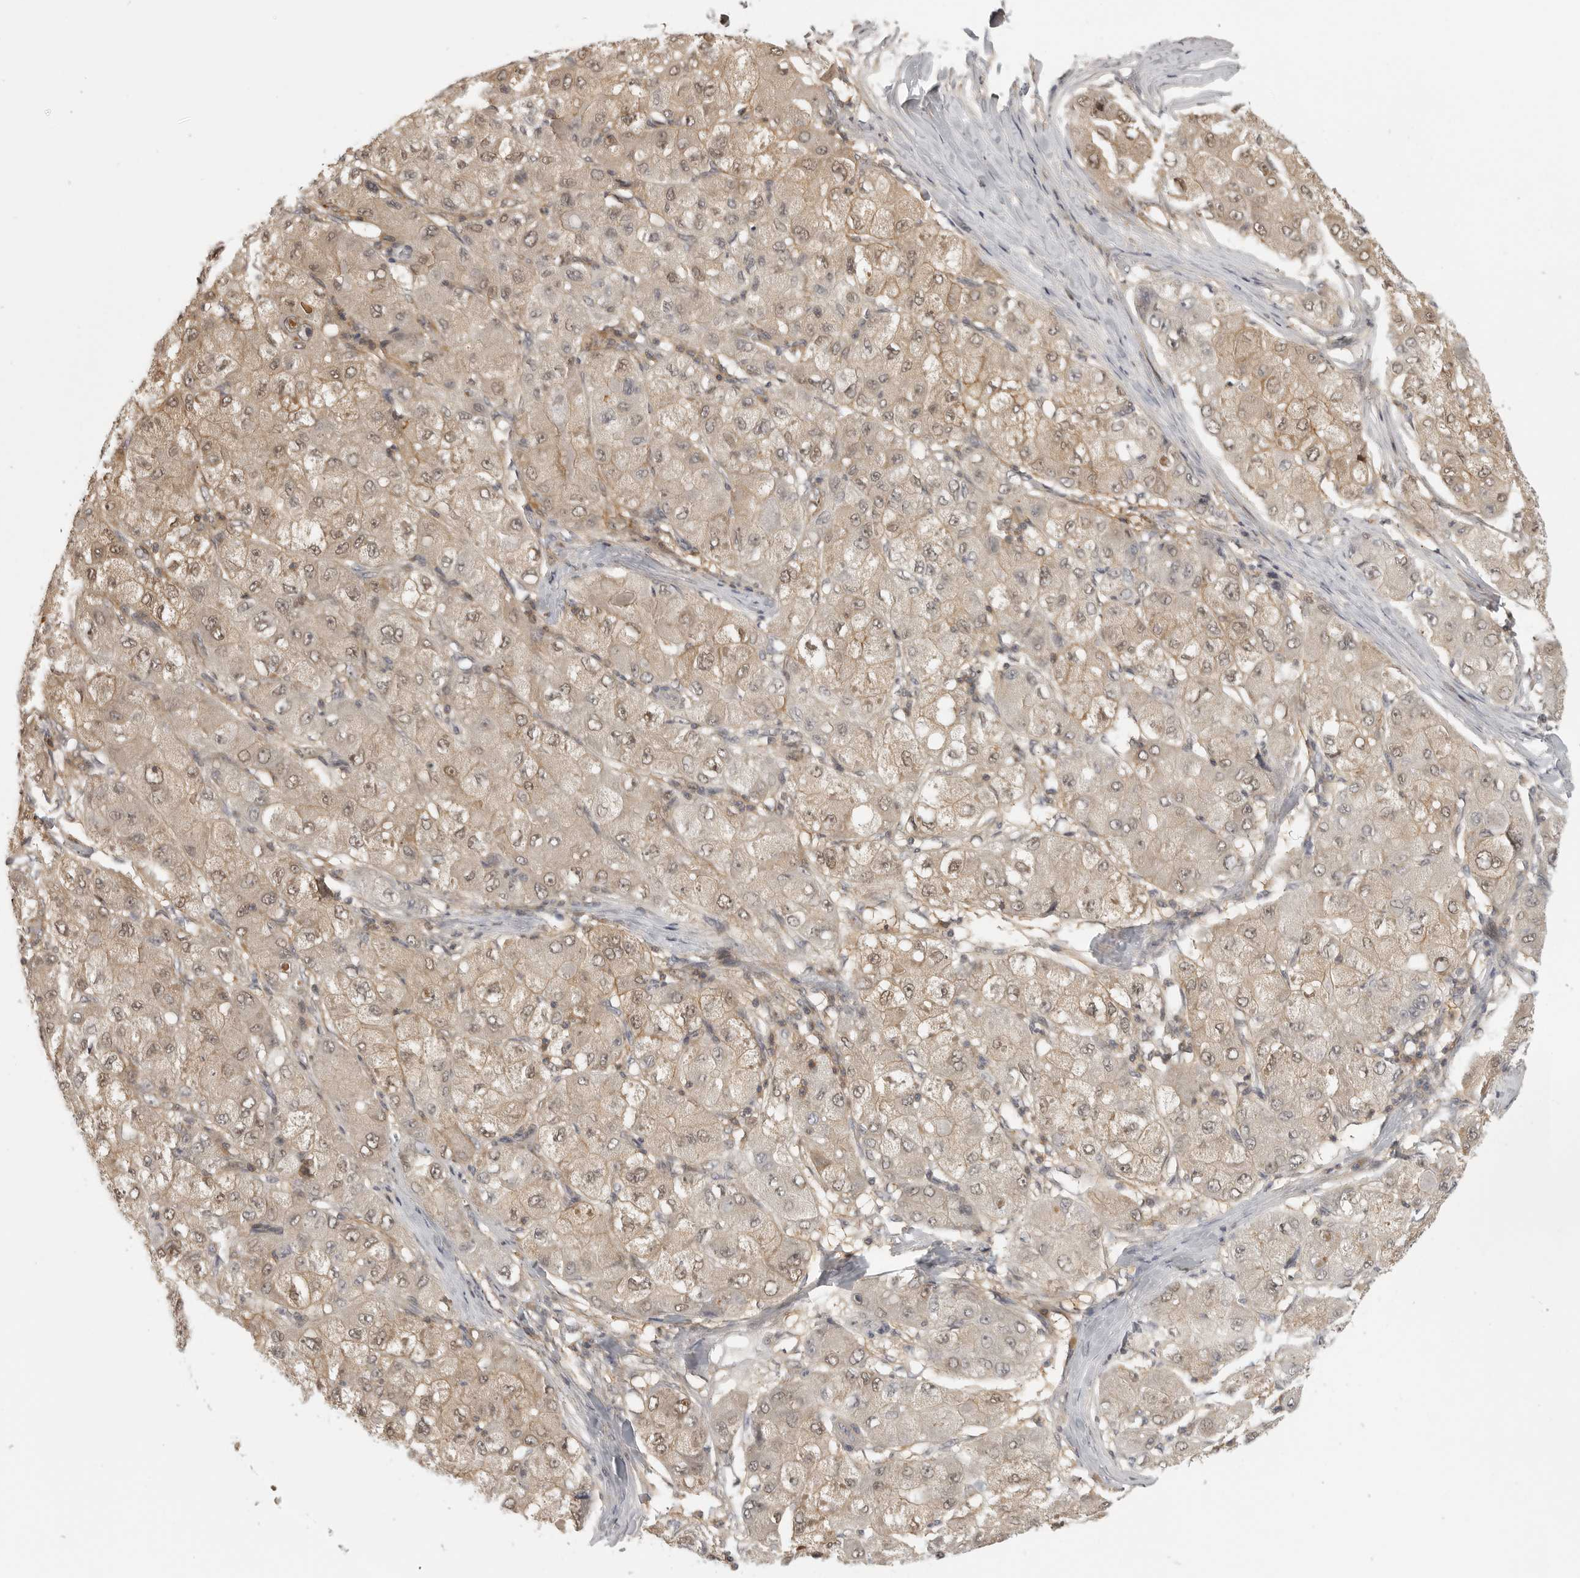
{"staining": {"intensity": "weak", "quantity": ">75%", "location": "cytoplasmic/membranous,nuclear"}, "tissue": "liver cancer", "cell_type": "Tumor cells", "image_type": "cancer", "snomed": [{"axis": "morphology", "description": "Carcinoma, Hepatocellular, NOS"}, {"axis": "topography", "description": "Liver"}], "caption": "There is low levels of weak cytoplasmic/membranous and nuclear expression in tumor cells of liver hepatocellular carcinoma, as demonstrated by immunohistochemical staining (brown color).", "gene": "UROD", "patient": {"sex": "male", "age": 80}}